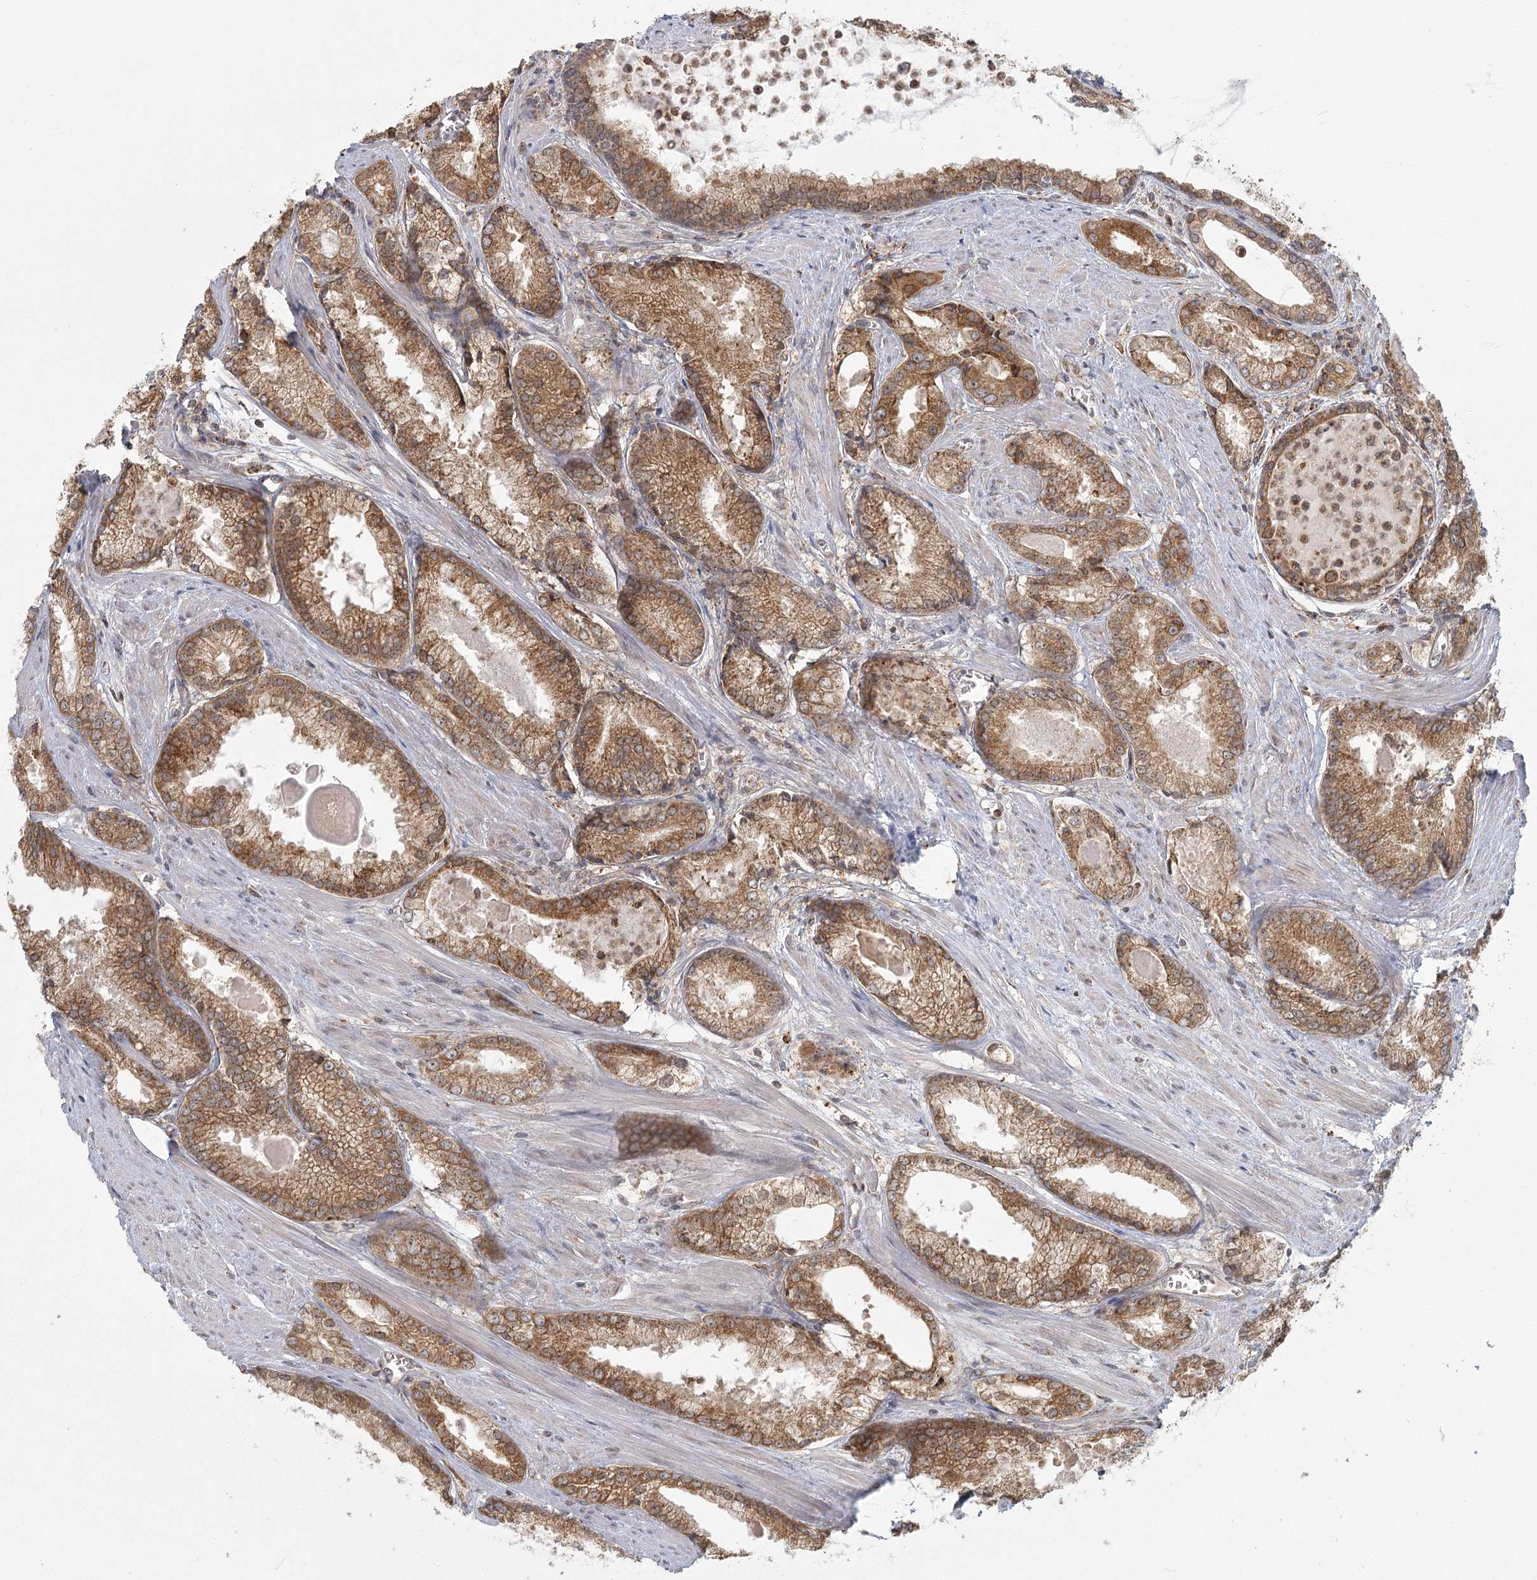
{"staining": {"intensity": "moderate", "quantity": ">75%", "location": "cytoplasmic/membranous"}, "tissue": "prostate cancer", "cell_type": "Tumor cells", "image_type": "cancer", "snomed": [{"axis": "morphology", "description": "Adenocarcinoma, Low grade"}, {"axis": "topography", "description": "Prostate"}], "caption": "Immunohistochemical staining of prostate low-grade adenocarcinoma exhibits medium levels of moderate cytoplasmic/membranous protein positivity in about >75% of tumor cells.", "gene": "LACTB", "patient": {"sex": "male", "age": 54}}